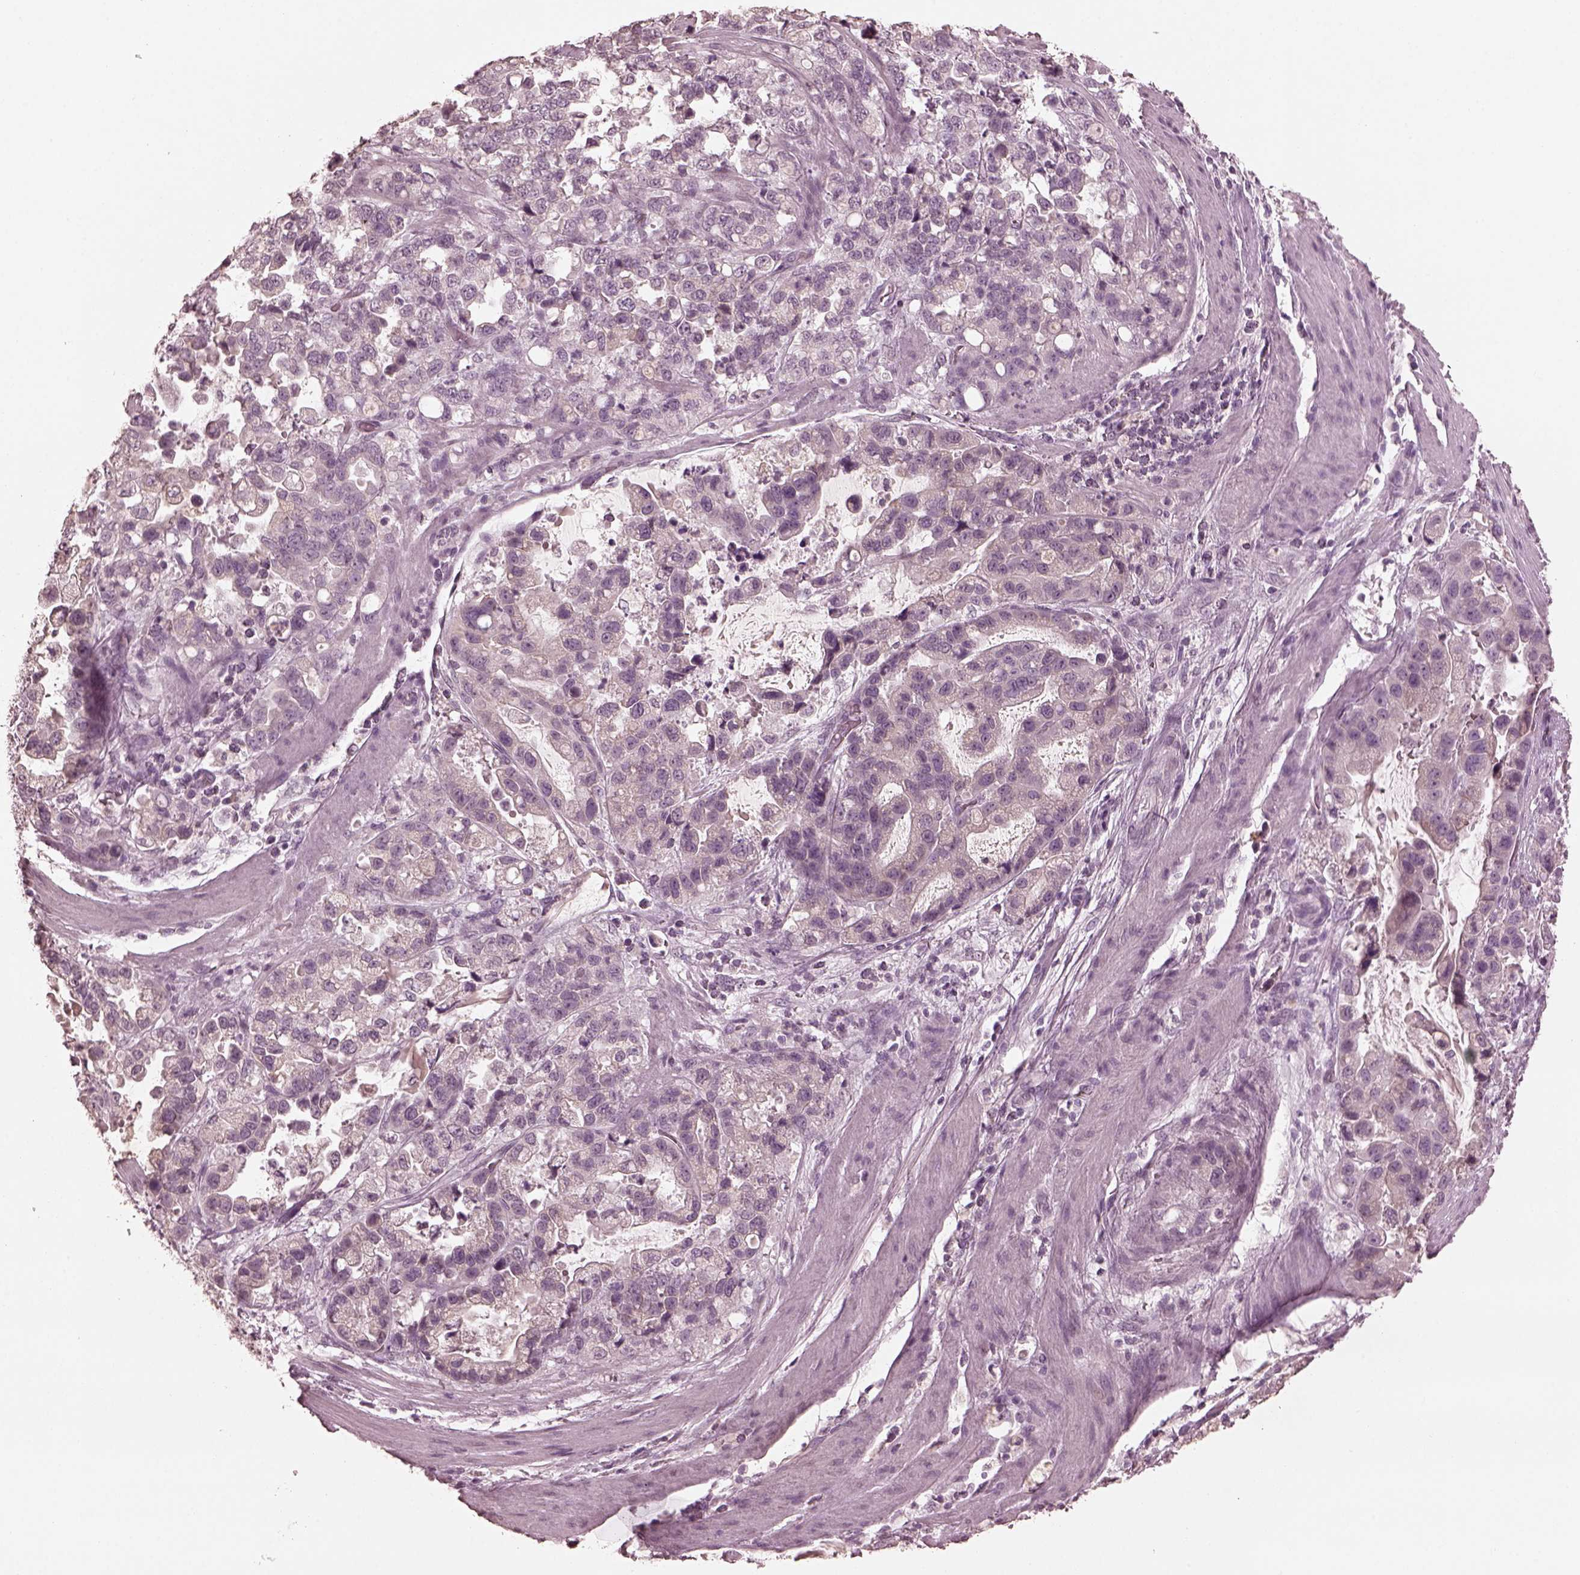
{"staining": {"intensity": "negative", "quantity": "none", "location": "none"}, "tissue": "stomach cancer", "cell_type": "Tumor cells", "image_type": "cancer", "snomed": [{"axis": "morphology", "description": "Adenocarcinoma, NOS"}, {"axis": "topography", "description": "Stomach"}], "caption": "DAB immunohistochemical staining of human stomach adenocarcinoma displays no significant positivity in tumor cells. The staining is performed using DAB brown chromogen with nuclei counter-stained in using hematoxylin.", "gene": "KRT79", "patient": {"sex": "male", "age": 59}}